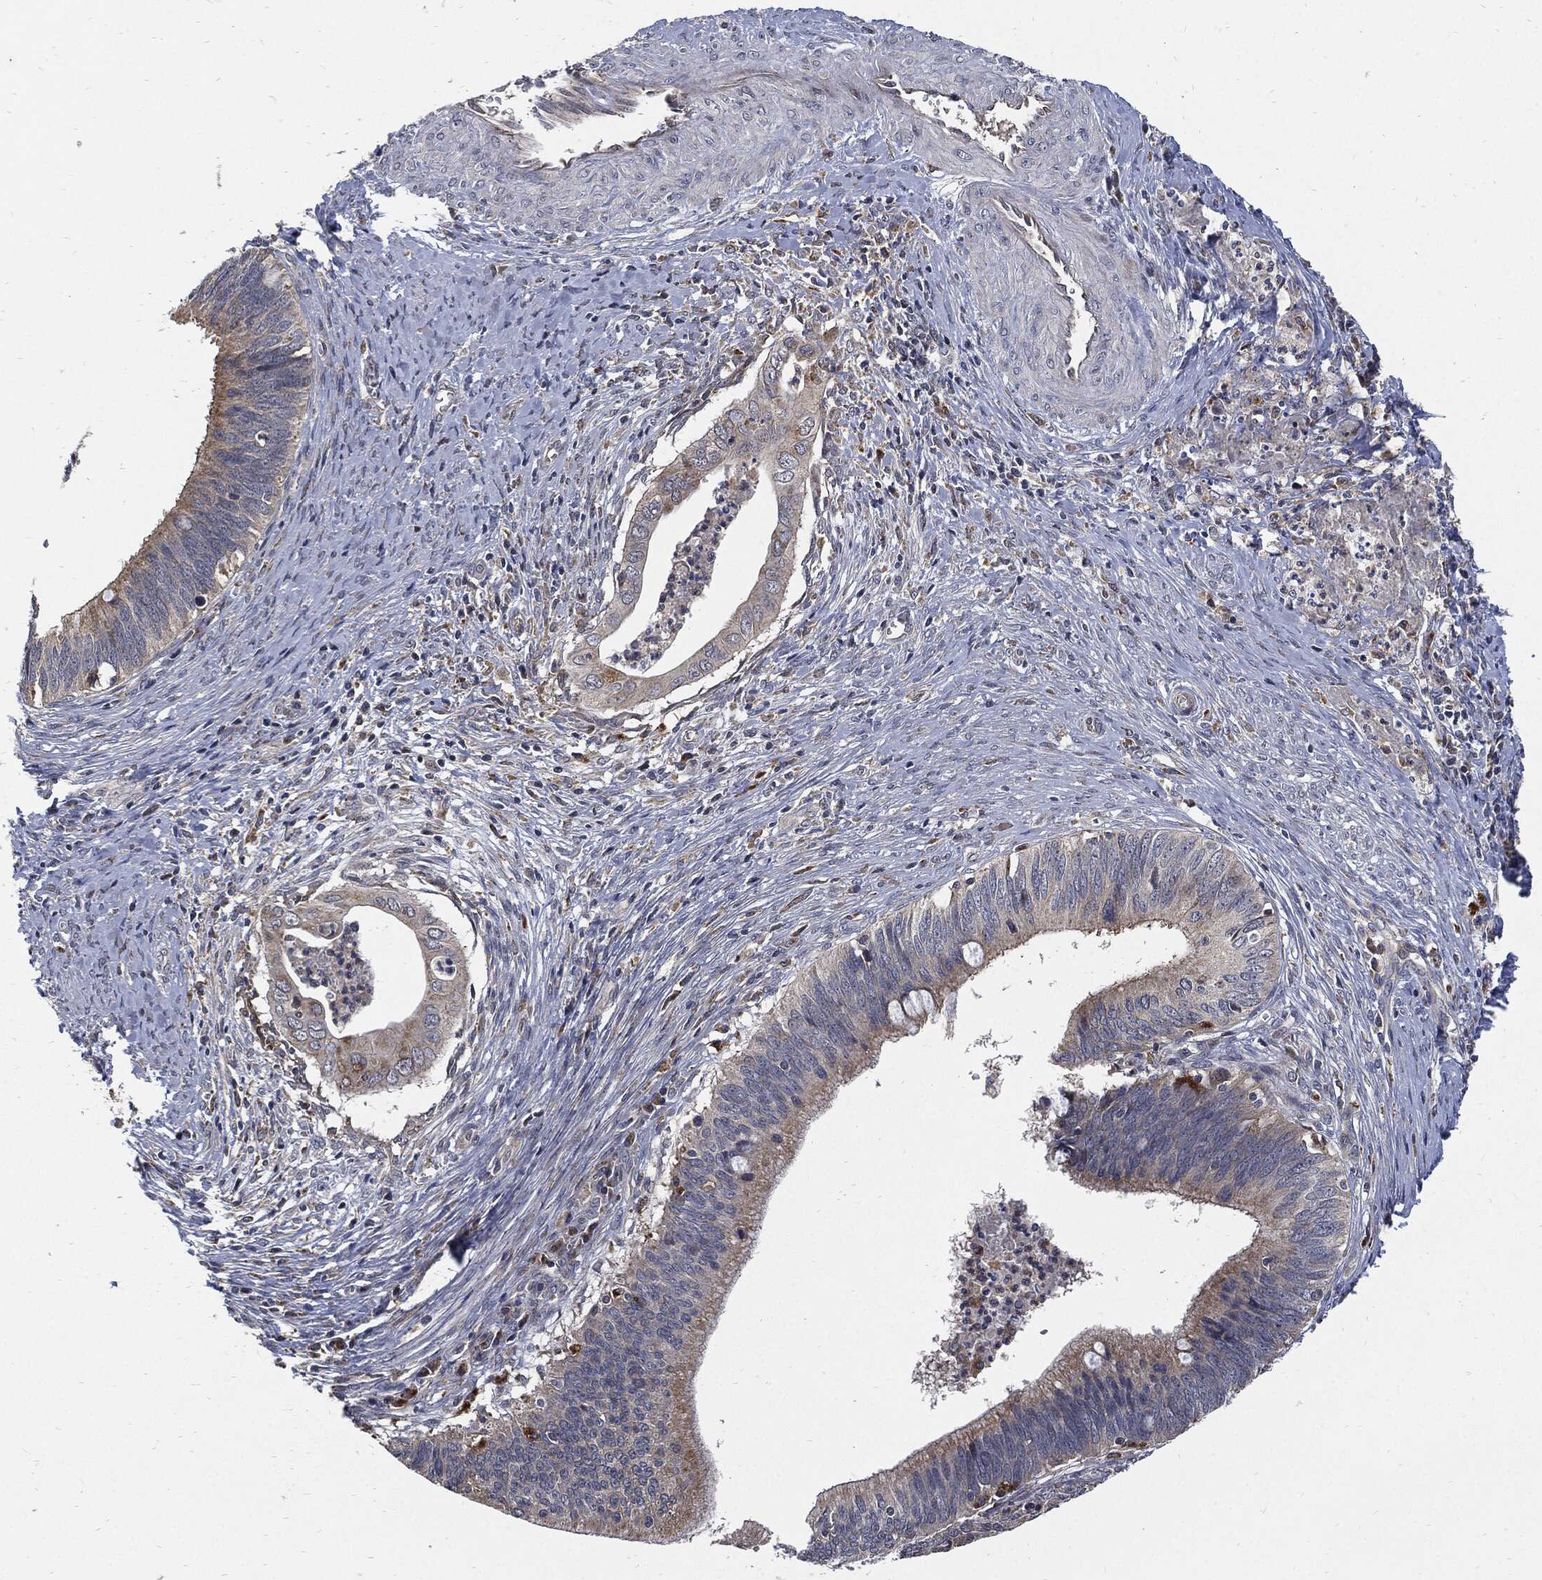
{"staining": {"intensity": "negative", "quantity": "none", "location": "none"}, "tissue": "cervical cancer", "cell_type": "Tumor cells", "image_type": "cancer", "snomed": [{"axis": "morphology", "description": "Adenocarcinoma, NOS"}, {"axis": "topography", "description": "Cervix"}], "caption": "Immunohistochemistry image of neoplastic tissue: human cervical adenocarcinoma stained with DAB demonstrates no significant protein positivity in tumor cells.", "gene": "SLC31A2", "patient": {"sex": "female", "age": 42}}